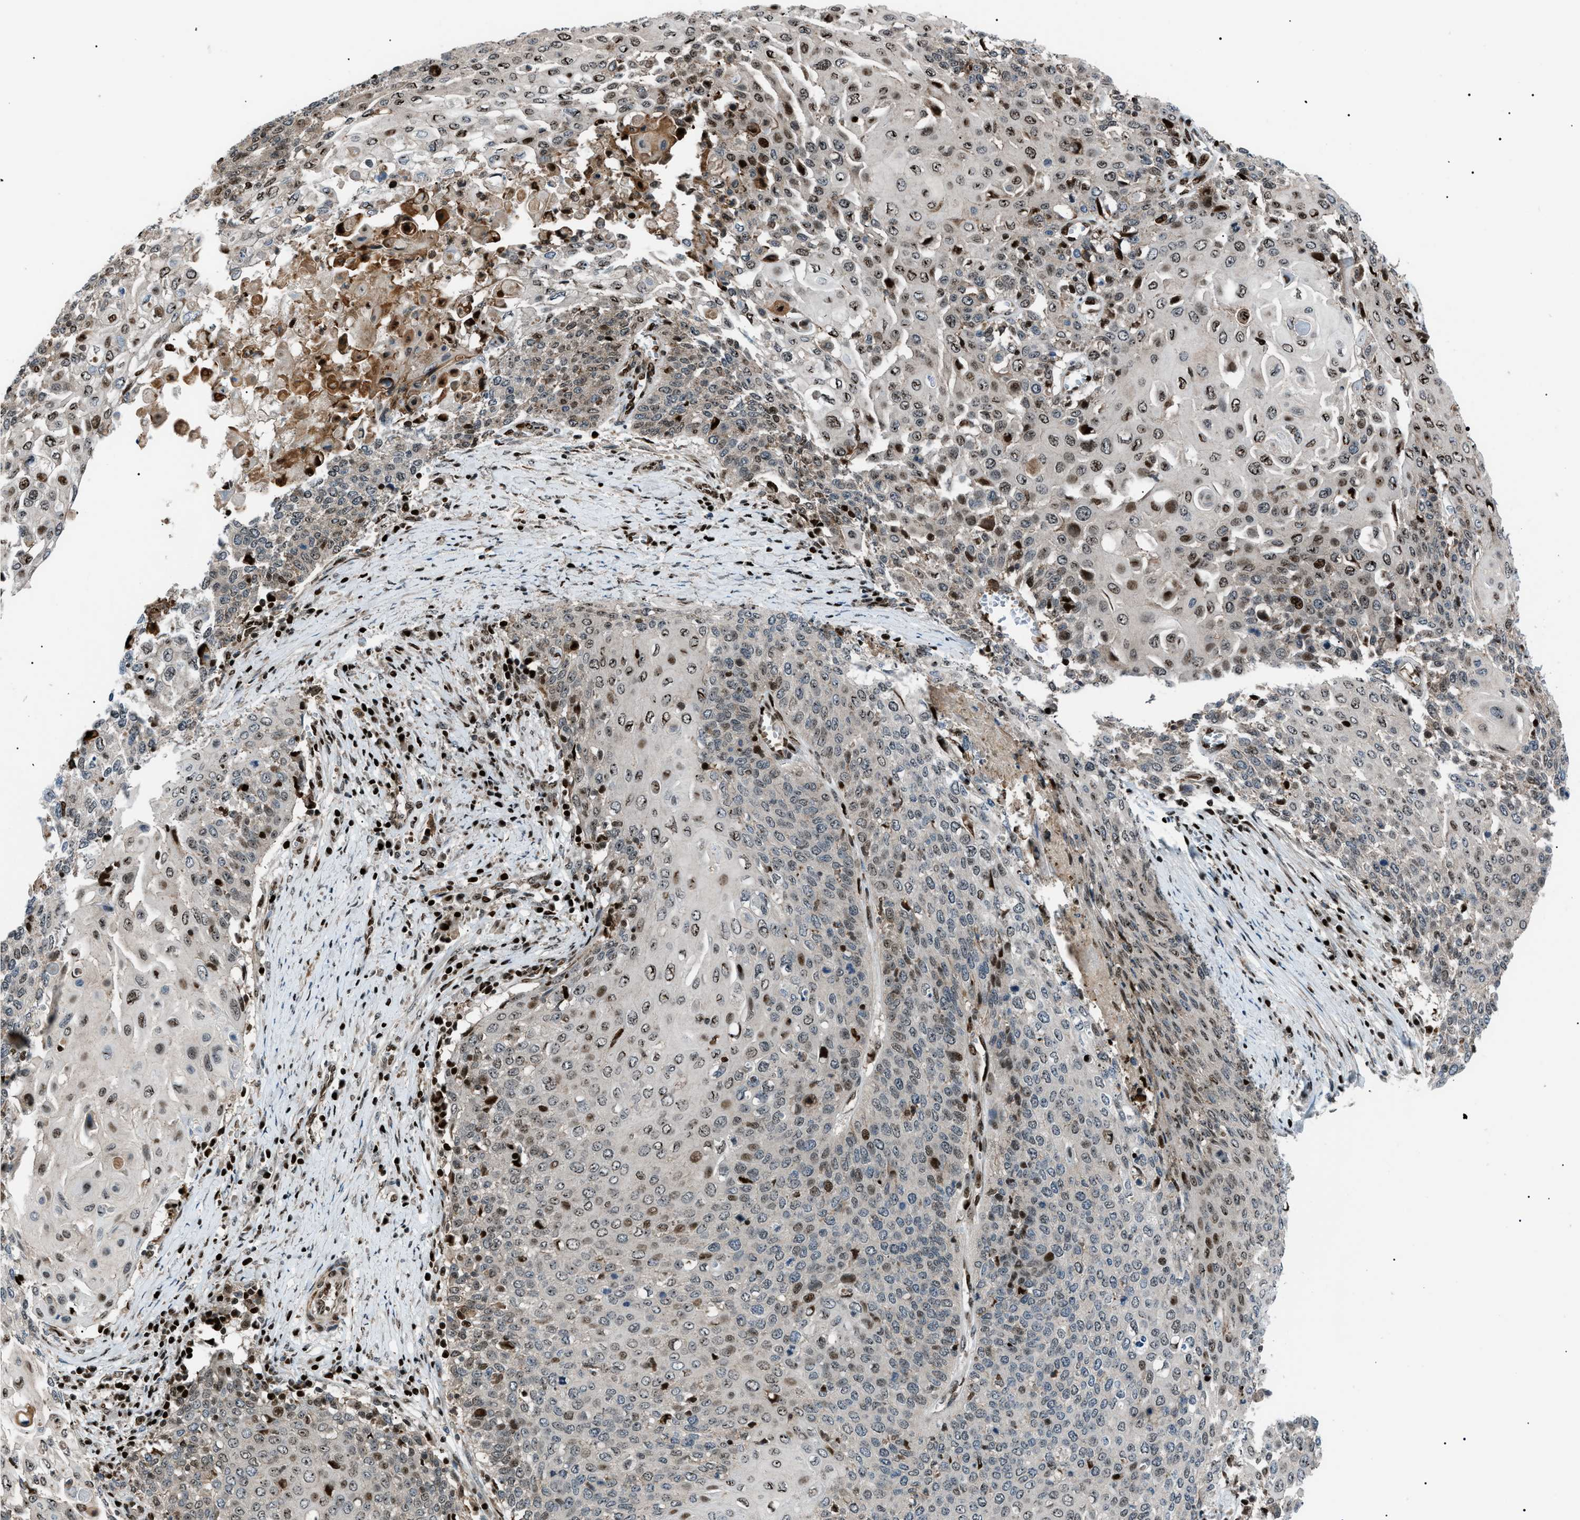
{"staining": {"intensity": "moderate", "quantity": "25%-75%", "location": "nuclear"}, "tissue": "cervical cancer", "cell_type": "Tumor cells", "image_type": "cancer", "snomed": [{"axis": "morphology", "description": "Squamous cell carcinoma, NOS"}, {"axis": "topography", "description": "Cervix"}], "caption": "Protein expression analysis of human squamous cell carcinoma (cervical) reveals moderate nuclear staining in about 25%-75% of tumor cells.", "gene": "PRKX", "patient": {"sex": "female", "age": 39}}